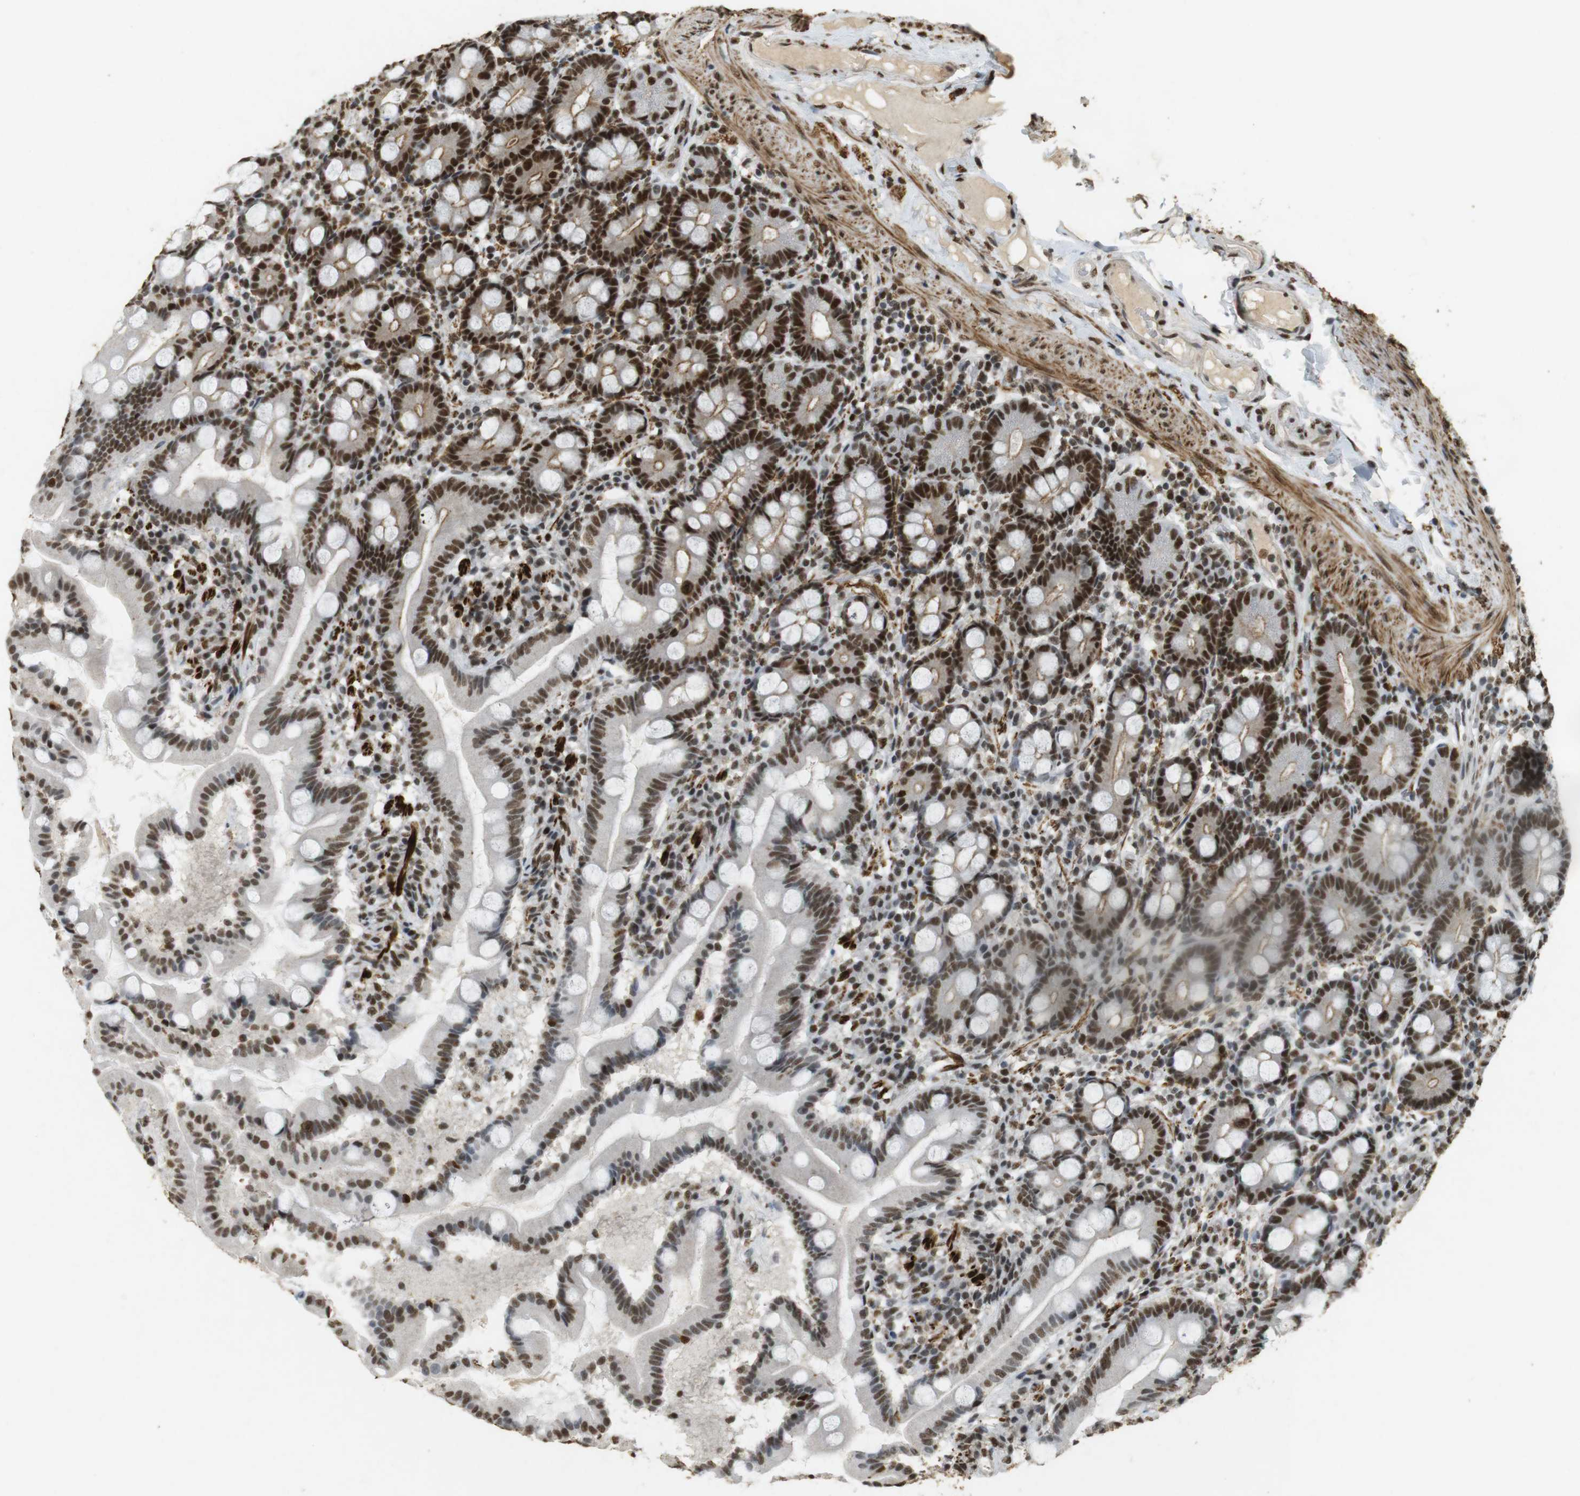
{"staining": {"intensity": "moderate", "quantity": ">75%", "location": "nuclear"}, "tissue": "duodenum", "cell_type": "Glandular cells", "image_type": "normal", "snomed": [{"axis": "morphology", "description": "Normal tissue, NOS"}, {"axis": "topography", "description": "Duodenum"}], "caption": "Immunohistochemistry image of unremarkable duodenum: human duodenum stained using immunohistochemistry displays medium levels of moderate protein expression localized specifically in the nuclear of glandular cells, appearing as a nuclear brown color.", "gene": "GATA4", "patient": {"sex": "male", "age": 50}}